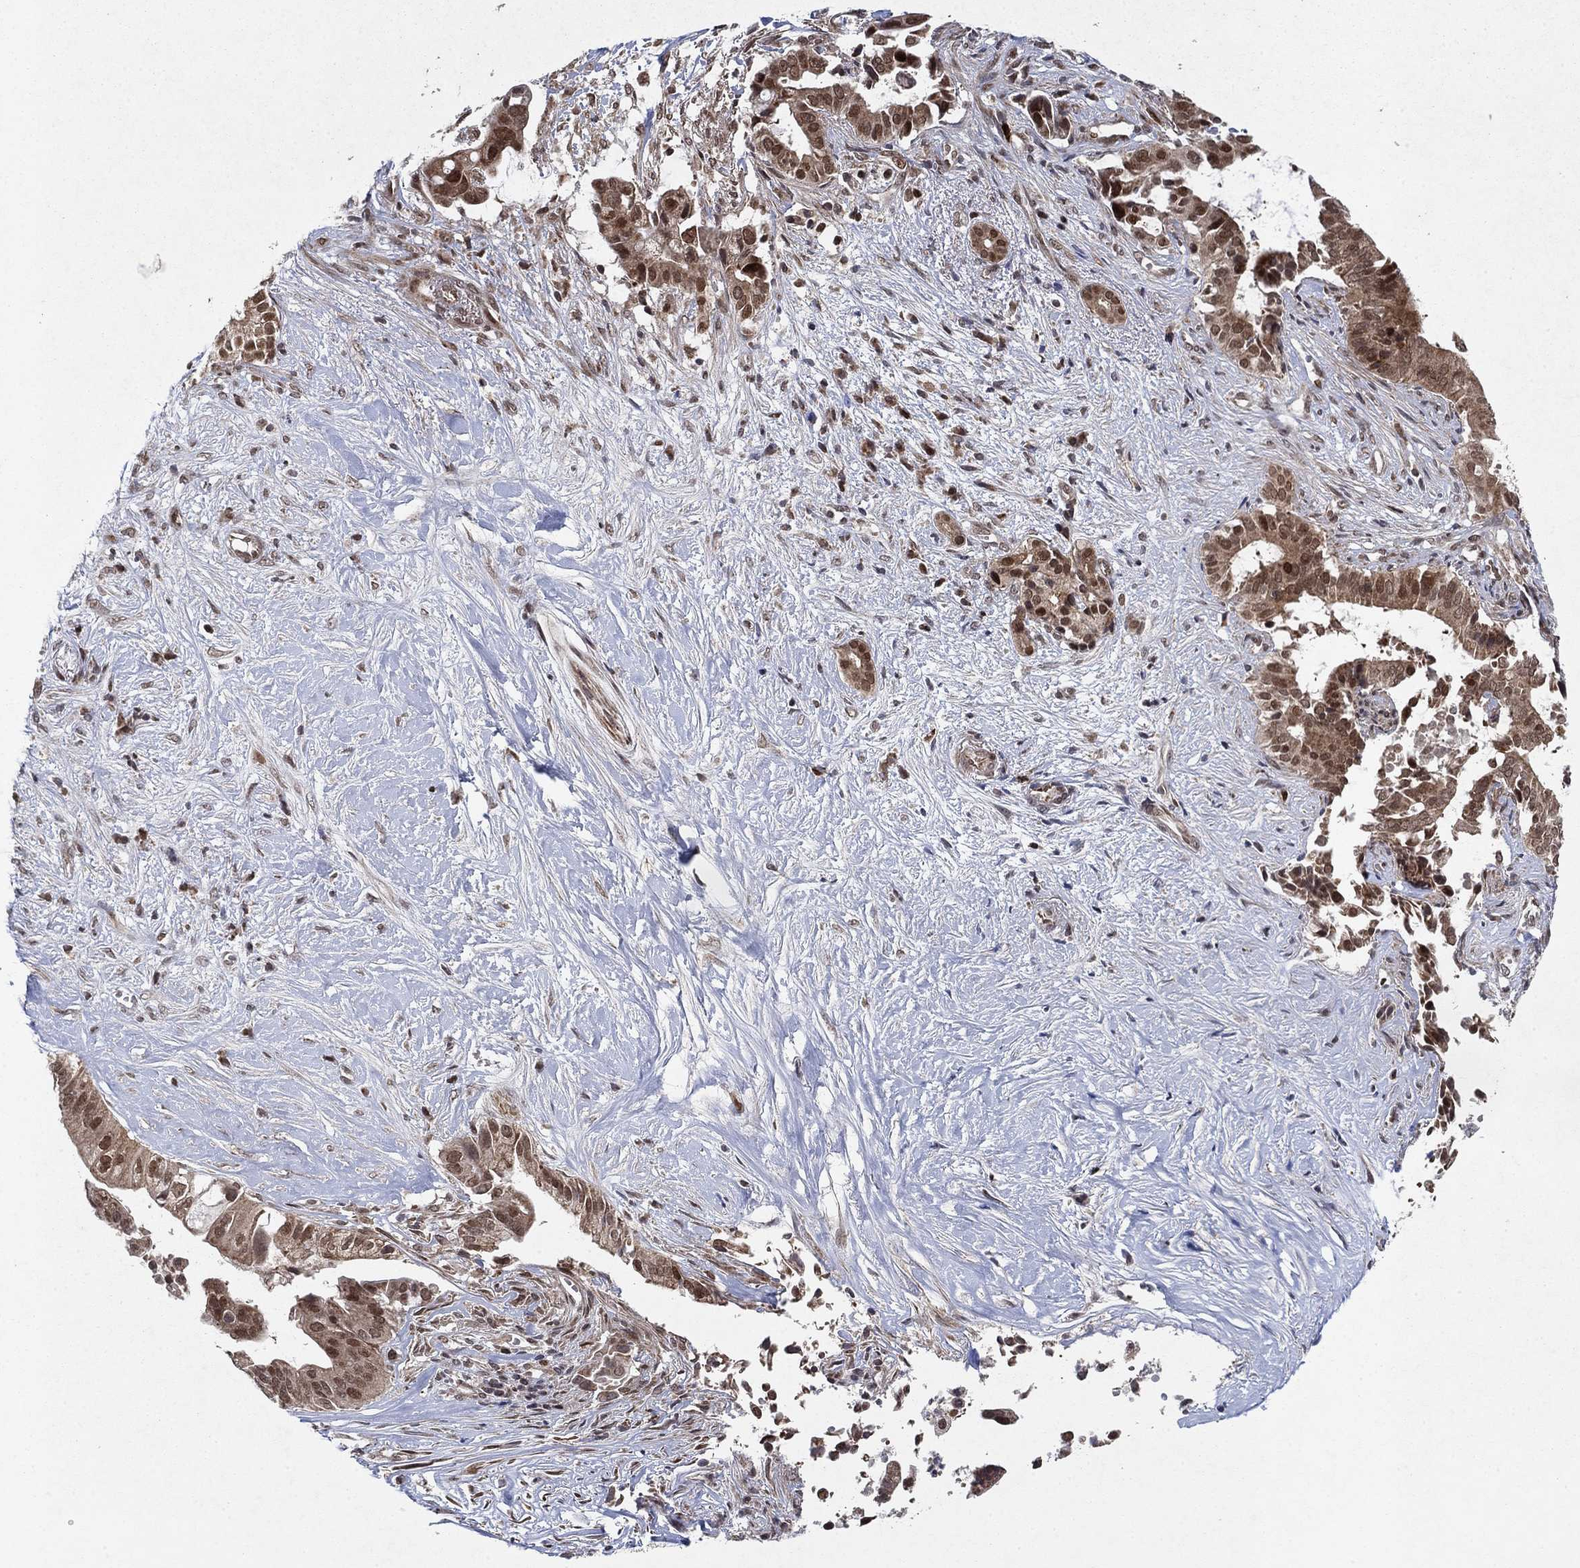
{"staining": {"intensity": "moderate", "quantity": ">75%", "location": "cytoplasmic/membranous,nuclear"}, "tissue": "pancreatic cancer", "cell_type": "Tumor cells", "image_type": "cancer", "snomed": [{"axis": "morphology", "description": "Adenocarcinoma, NOS"}, {"axis": "topography", "description": "Pancreas"}], "caption": "Immunohistochemical staining of human pancreatic cancer (adenocarcinoma) shows medium levels of moderate cytoplasmic/membranous and nuclear protein staining in approximately >75% of tumor cells. (Stains: DAB (3,3'-diaminobenzidine) in brown, nuclei in blue, Microscopy: brightfield microscopy at high magnification).", "gene": "PRICKLE4", "patient": {"sex": "male", "age": 61}}